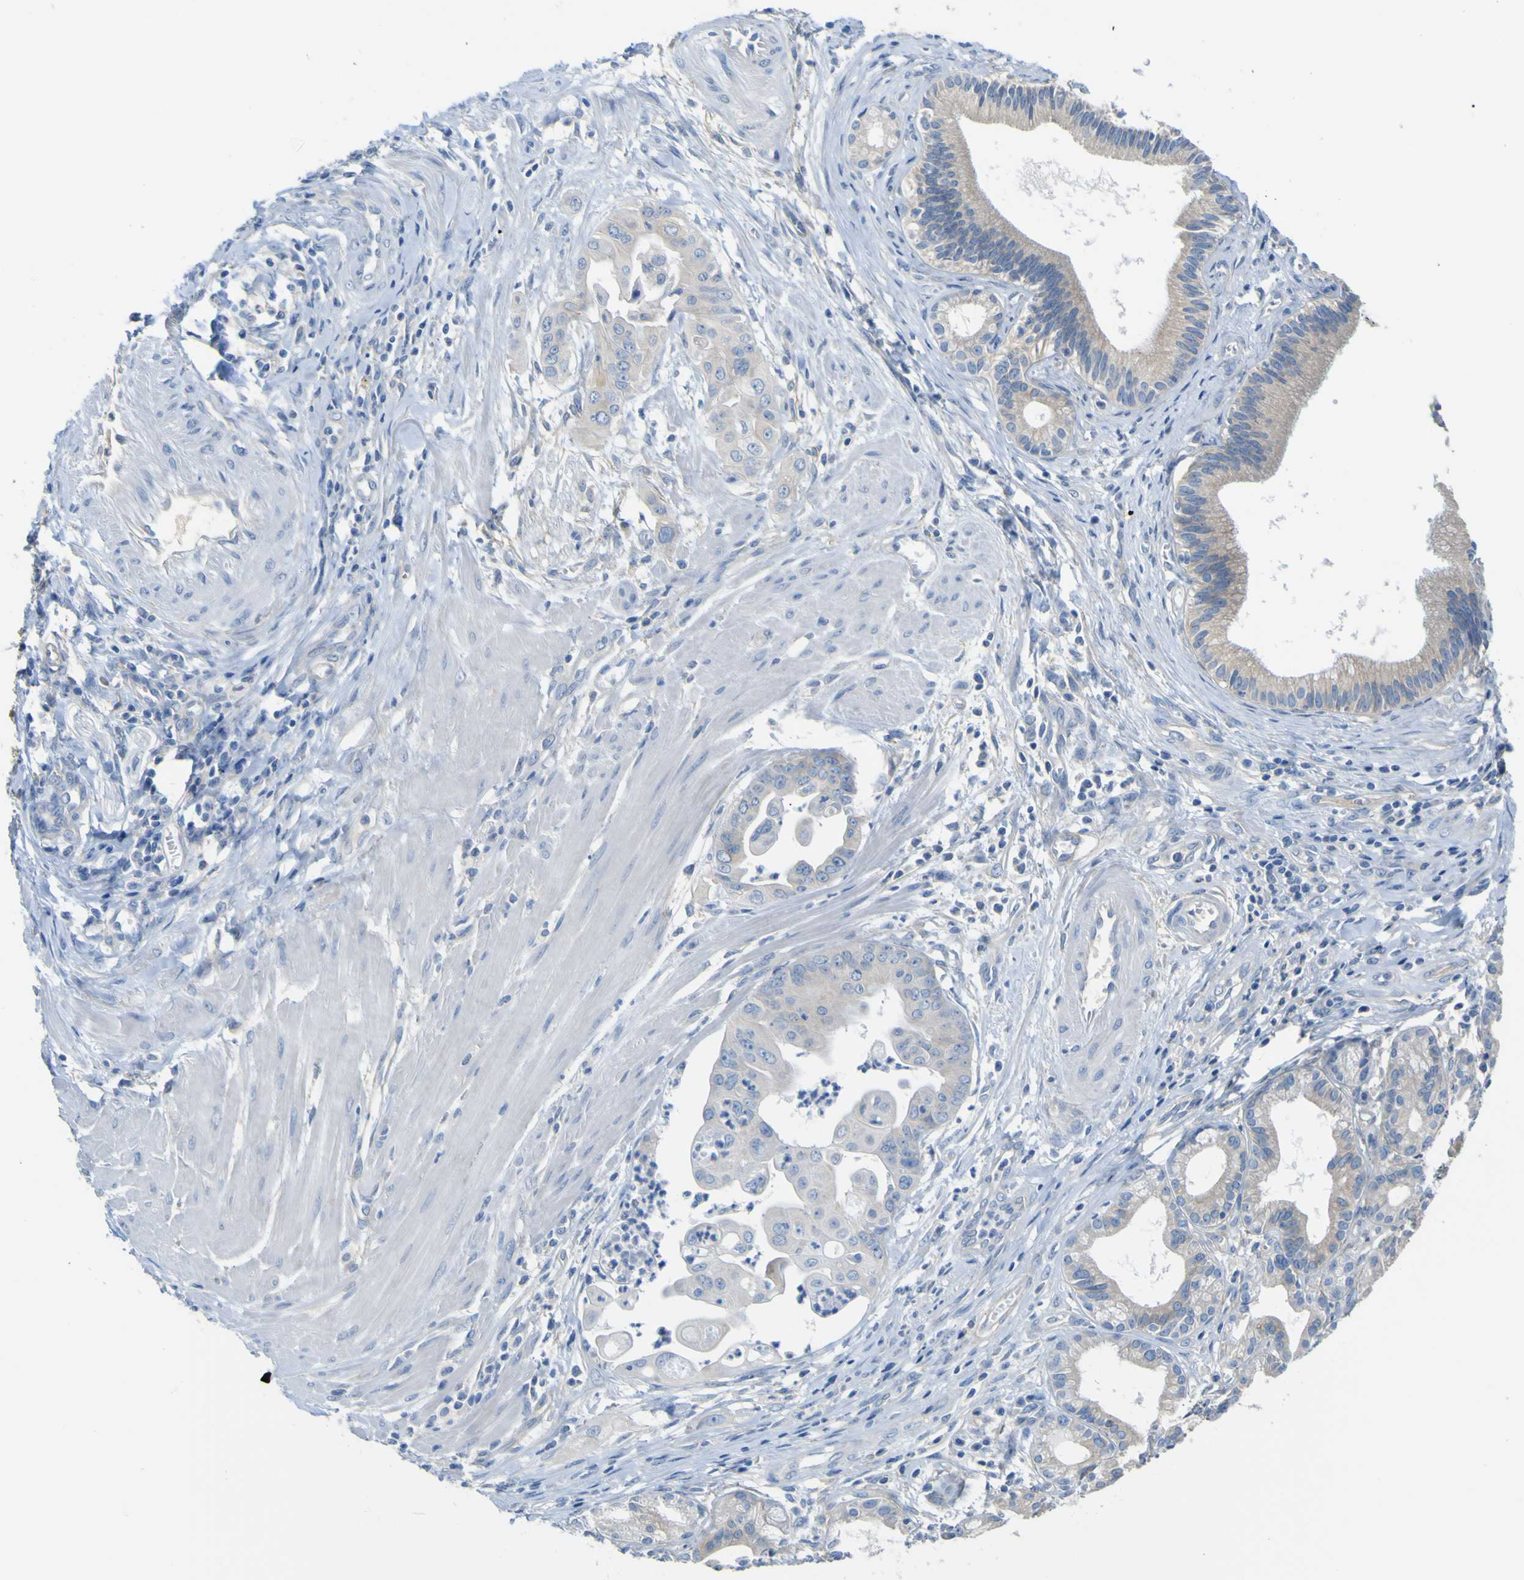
{"staining": {"intensity": "negative", "quantity": "none", "location": "none"}, "tissue": "pancreatic cancer", "cell_type": "Tumor cells", "image_type": "cancer", "snomed": [{"axis": "morphology", "description": "Adenocarcinoma, NOS"}, {"axis": "topography", "description": "Pancreas"}], "caption": "Immunohistochemistry micrograph of neoplastic tissue: adenocarcinoma (pancreatic) stained with DAB displays no significant protein expression in tumor cells. (Stains: DAB immunohistochemistry with hematoxylin counter stain, Microscopy: brightfield microscopy at high magnification).", "gene": "ADGRA2", "patient": {"sex": "female", "age": 75}}